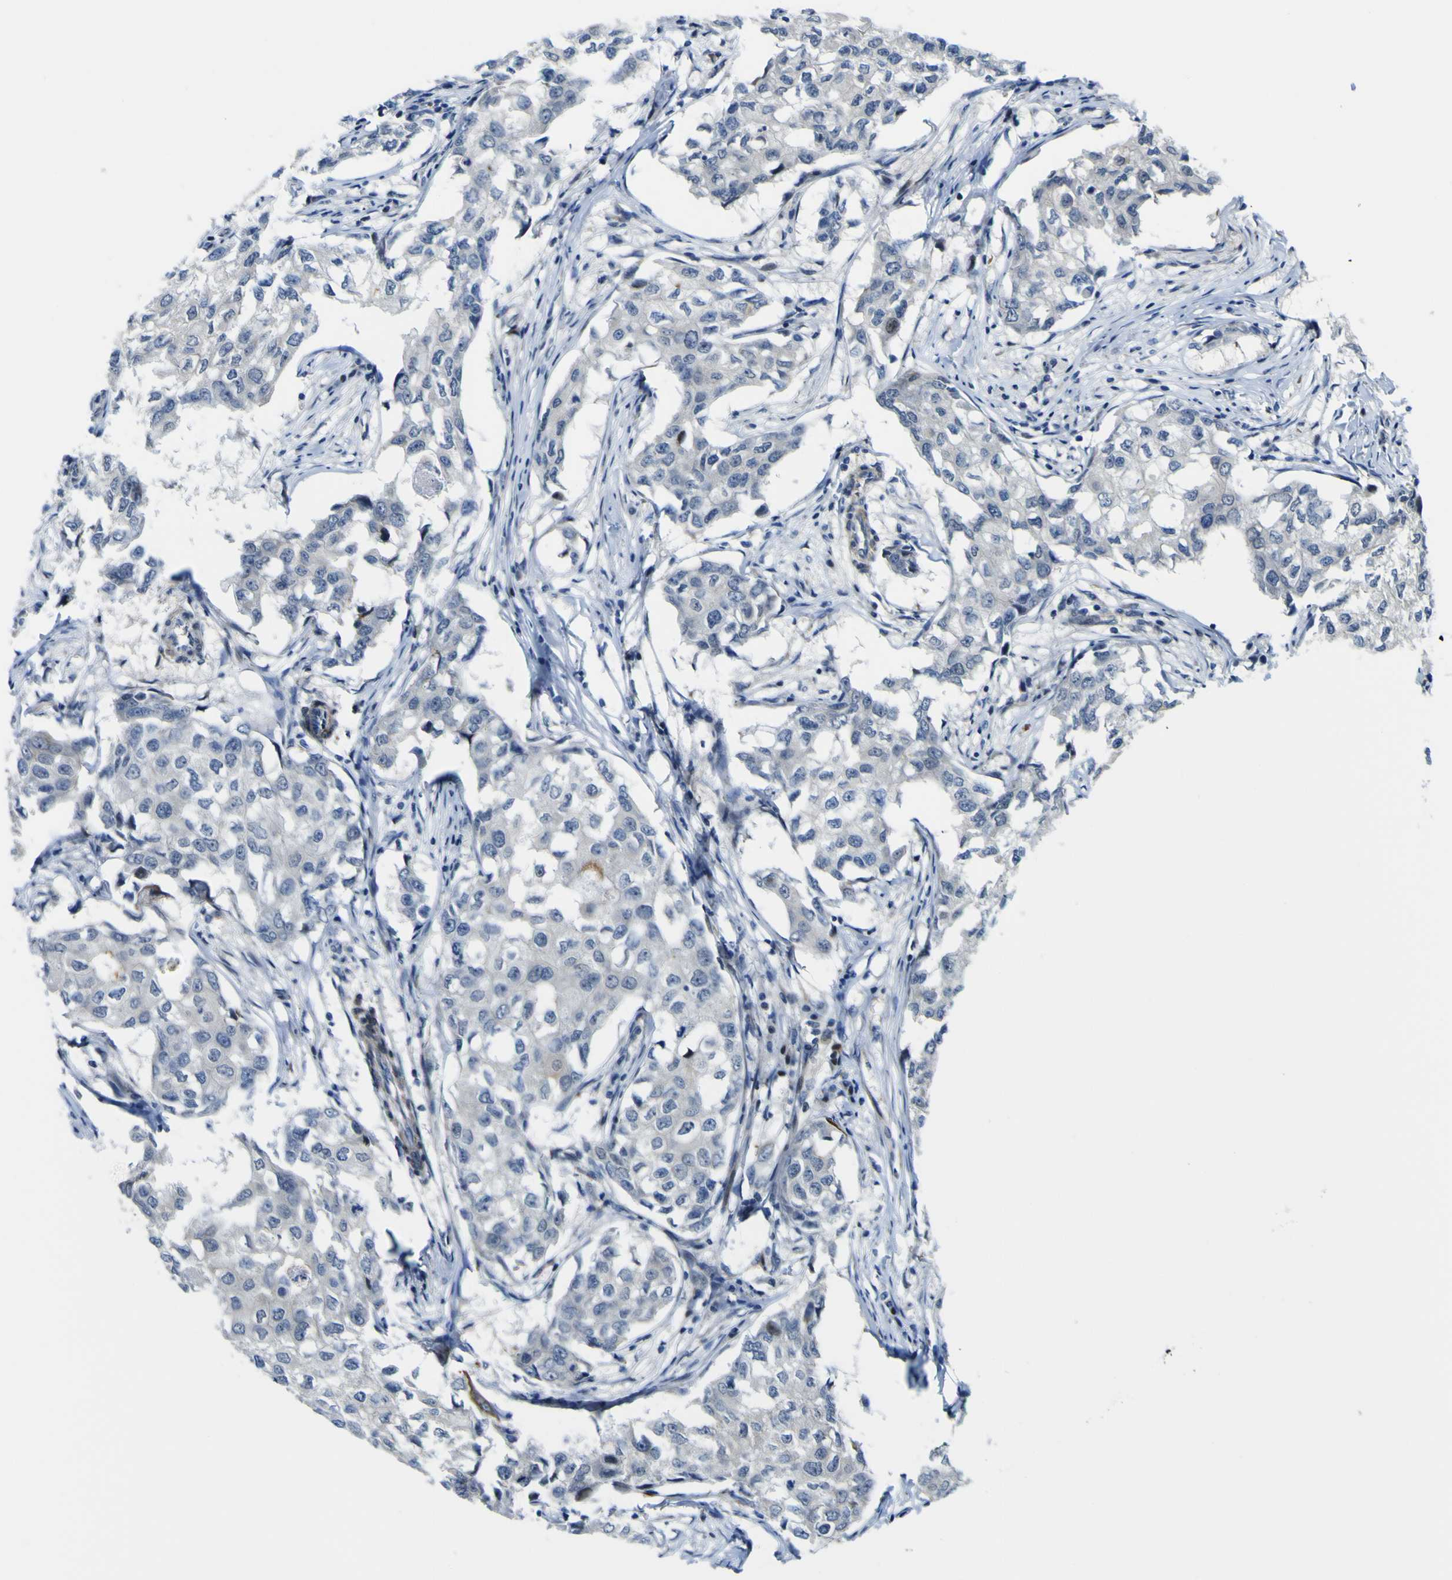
{"staining": {"intensity": "weak", "quantity": "25%-75%", "location": "cytoplasmic/membranous"}, "tissue": "breast cancer", "cell_type": "Tumor cells", "image_type": "cancer", "snomed": [{"axis": "morphology", "description": "Duct carcinoma"}, {"axis": "topography", "description": "Breast"}], "caption": "Immunohistochemistry image of breast cancer (intraductal carcinoma) stained for a protein (brown), which exhibits low levels of weak cytoplasmic/membranous expression in approximately 25%-75% of tumor cells.", "gene": "KDM7A", "patient": {"sex": "female", "age": 27}}